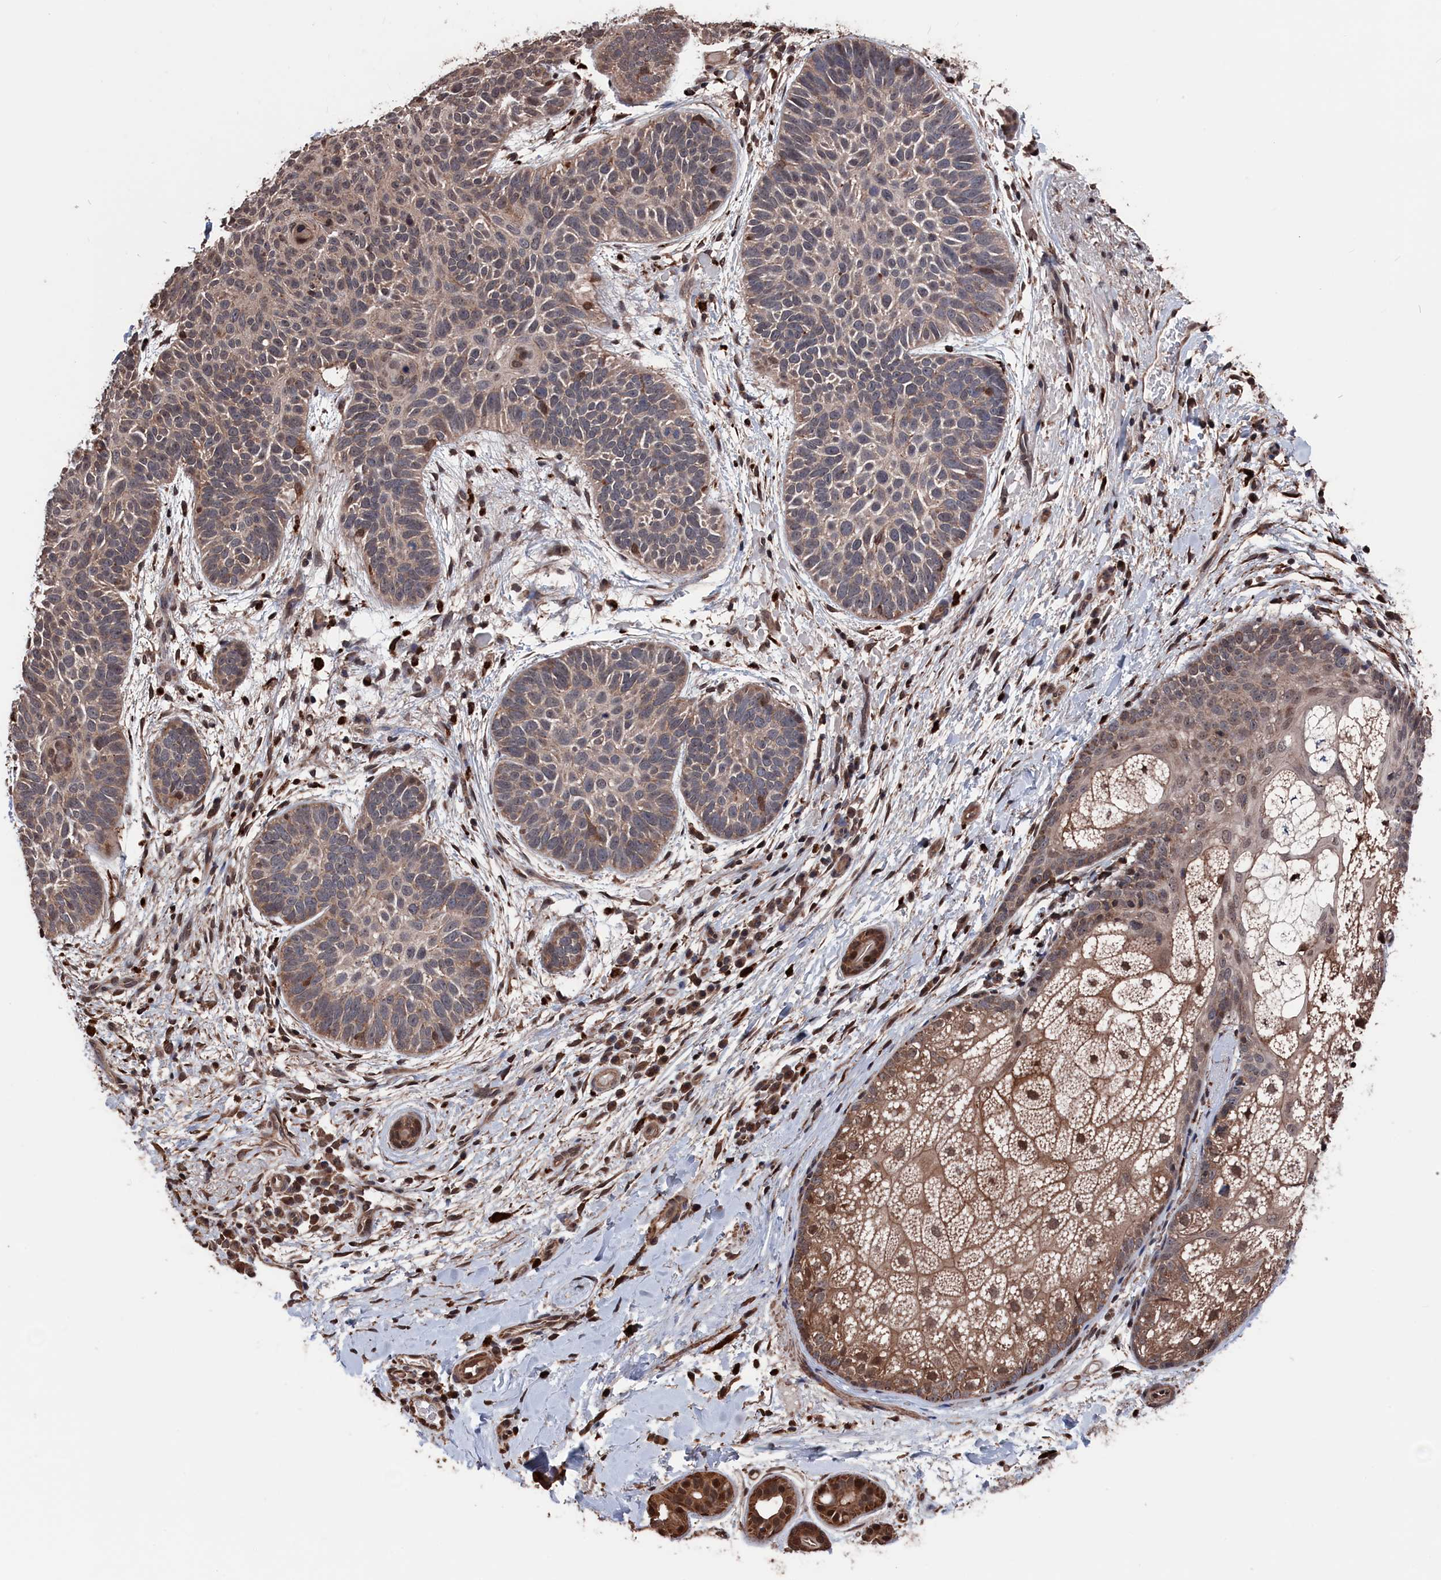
{"staining": {"intensity": "weak", "quantity": "<25%", "location": "cytoplasmic/membranous,nuclear"}, "tissue": "skin cancer", "cell_type": "Tumor cells", "image_type": "cancer", "snomed": [{"axis": "morphology", "description": "Basal cell carcinoma"}, {"axis": "topography", "description": "Skin"}], "caption": "Tumor cells show no significant staining in skin basal cell carcinoma.", "gene": "PDE12", "patient": {"sex": "male", "age": 85}}